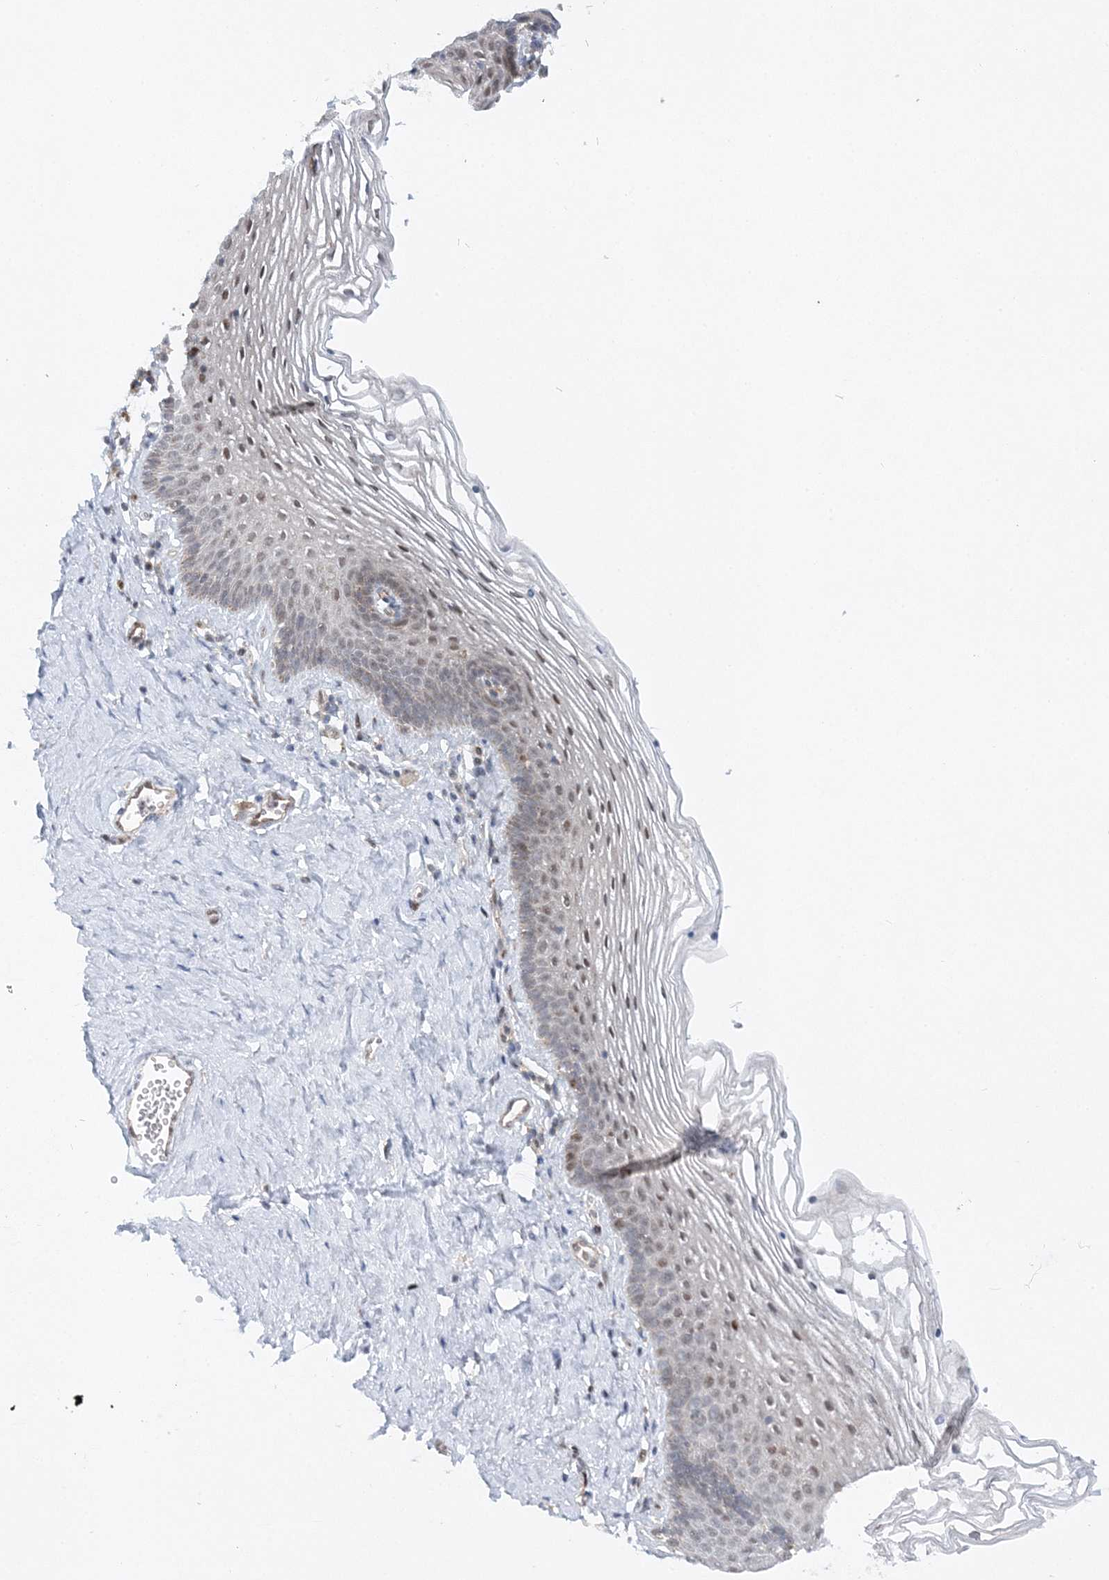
{"staining": {"intensity": "weak", "quantity": "<25%", "location": "nuclear"}, "tissue": "vagina", "cell_type": "Squamous epithelial cells", "image_type": "normal", "snomed": [{"axis": "morphology", "description": "Normal tissue, NOS"}, {"axis": "topography", "description": "Vagina"}], "caption": "Immunohistochemistry photomicrograph of unremarkable vagina: vagina stained with DAB reveals no significant protein positivity in squamous epithelial cells. (DAB (3,3'-diaminobenzidine) immunohistochemistry (IHC) visualized using brightfield microscopy, high magnification).", "gene": "RAB11FIP2", "patient": {"sex": "female", "age": 32}}